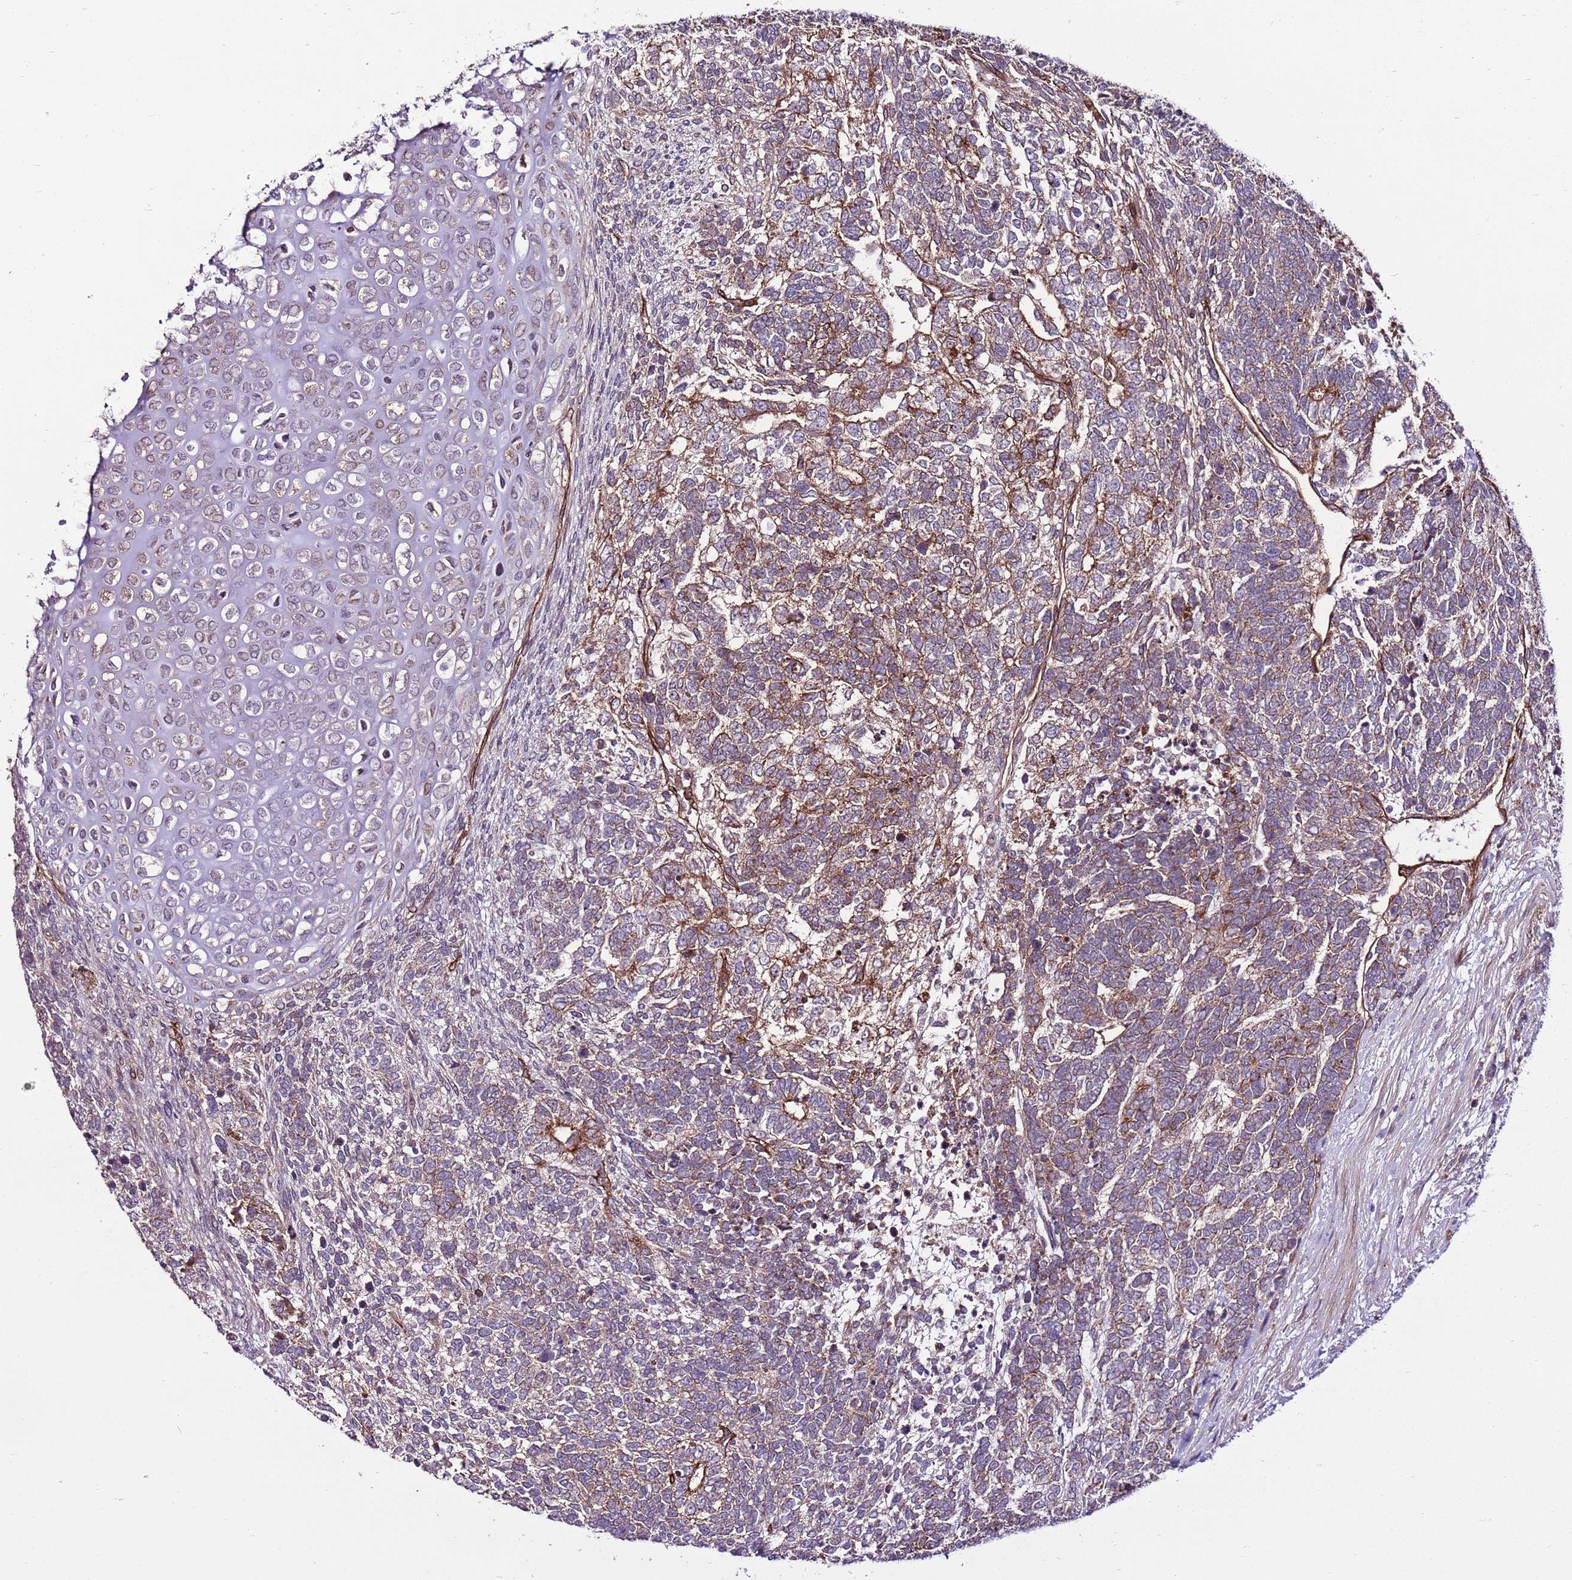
{"staining": {"intensity": "moderate", "quantity": "25%-75%", "location": "cytoplasmic/membranous"}, "tissue": "testis cancer", "cell_type": "Tumor cells", "image_type": "cancer", "snomed": [{"axis": "morphology", "description": "Carcinoma, Embryonal, NOS"}, {"axis": "topography", "description": "Testis"}], "caption": "Immunohistochemistry (IHC) histopathology image of neoplastic tissue: embryonal carcinoma (testis) stained using immunohistochemistry exhibits medium levels of moderate protein expression localized specifically in the cytoplasmic/membranous of tumor cells, appearing as a cytoplasmic/membranous brown color.", "gene": "ZNF827", "patient": {"sex": "male", "age": 23}}